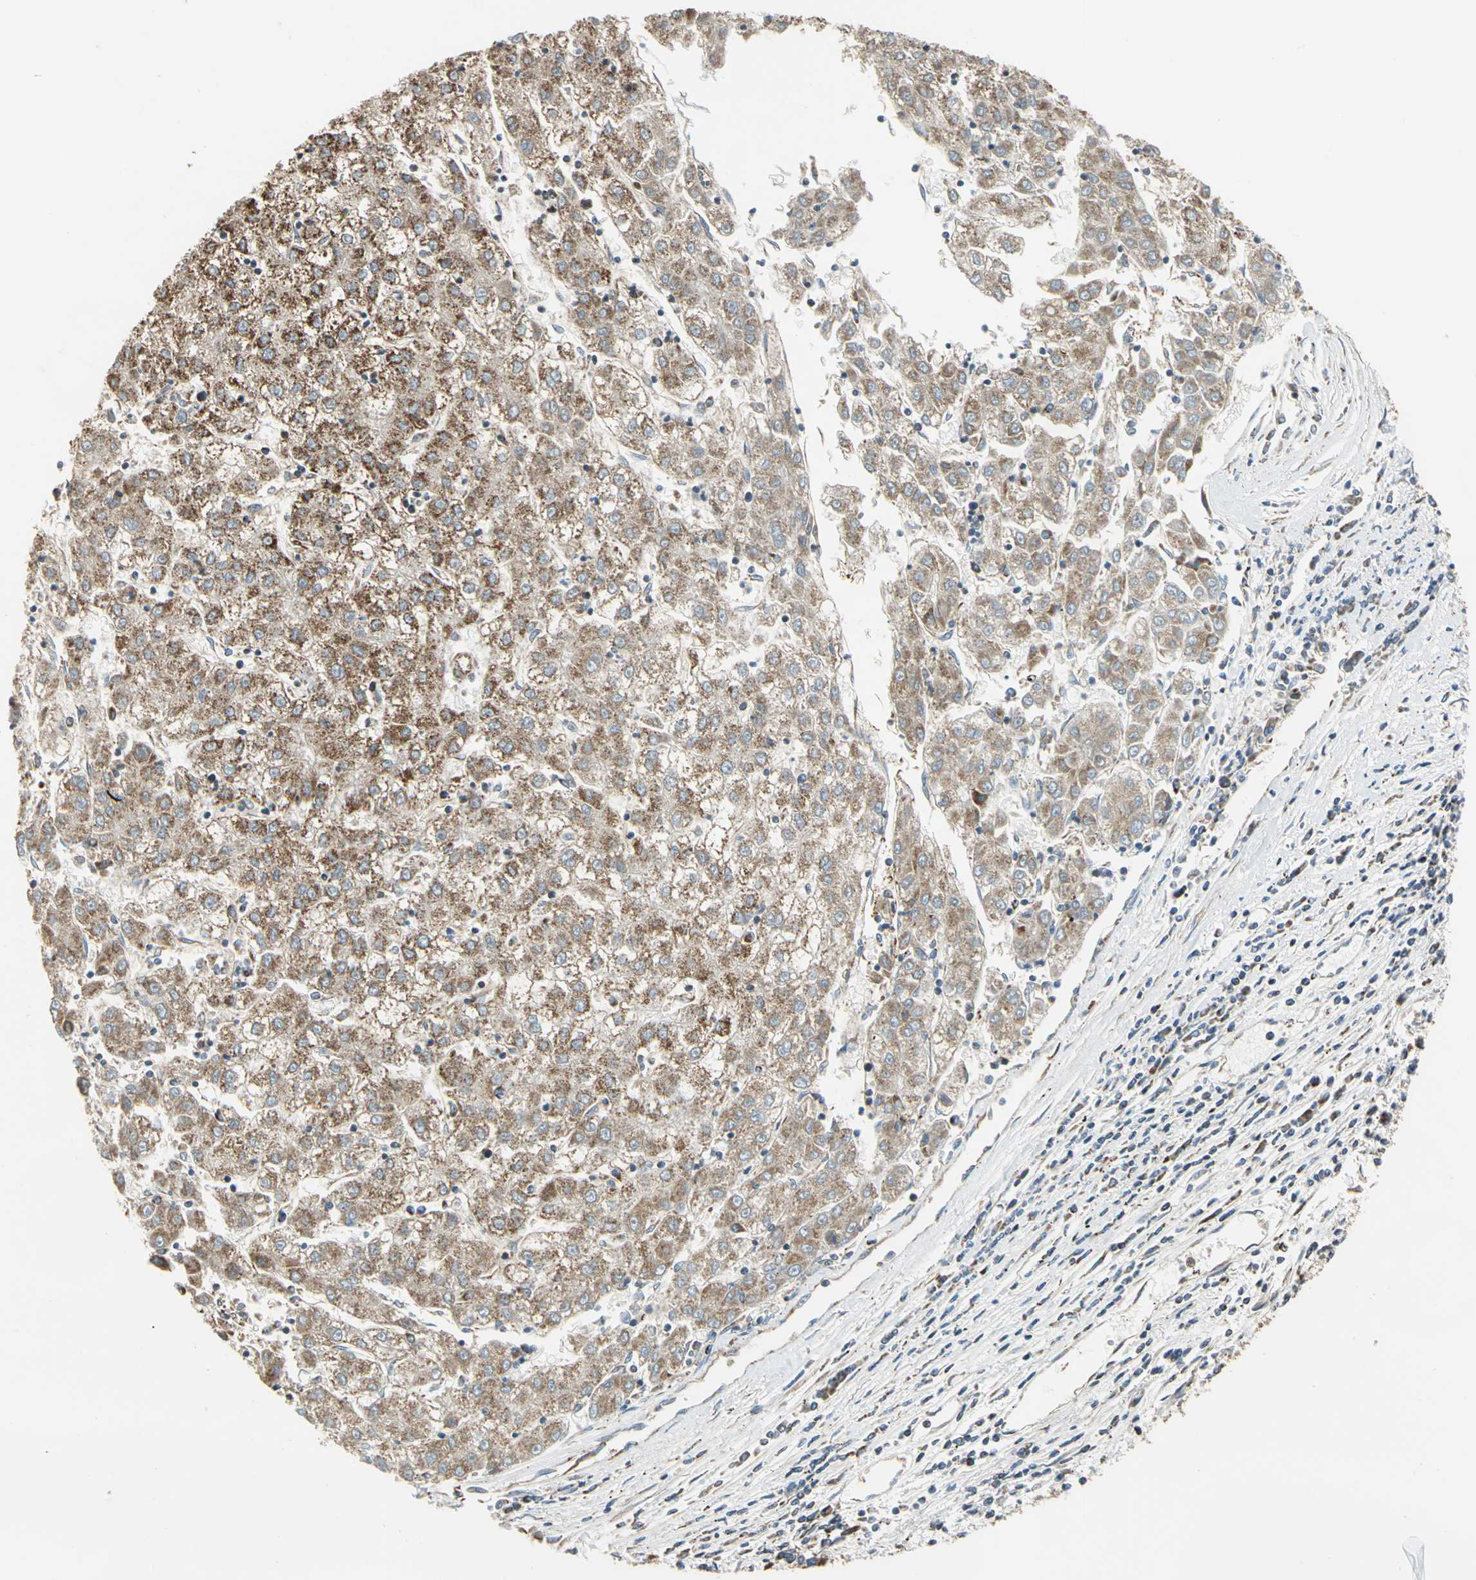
{"staining": {"intensity": "moderate", "quantity": ">75%", "location": "cytoplasmic/membranous"}, "tissue": "liver cancer", "cell_type": "Tumor cells", "image_type": "cancer", "snomed": [{"axis": "morphology", "description": "Carcinoma, Hepatocellular, NOS"}, {"axis": "topography", "description": "Liver"}], "caption": "Liver cancer (hepatocellular carcinoma) was stained to show a protein in brown. There is medium levels of moderate cytoplasmic/membranous expression in about >75% of tumor cells. (DAB (3,3'-diaminobenzidine) IHC with brightfield microscopy, high magnification).", "gene": "MRPS22", "patient": {"sex": "male", "age": 72}}